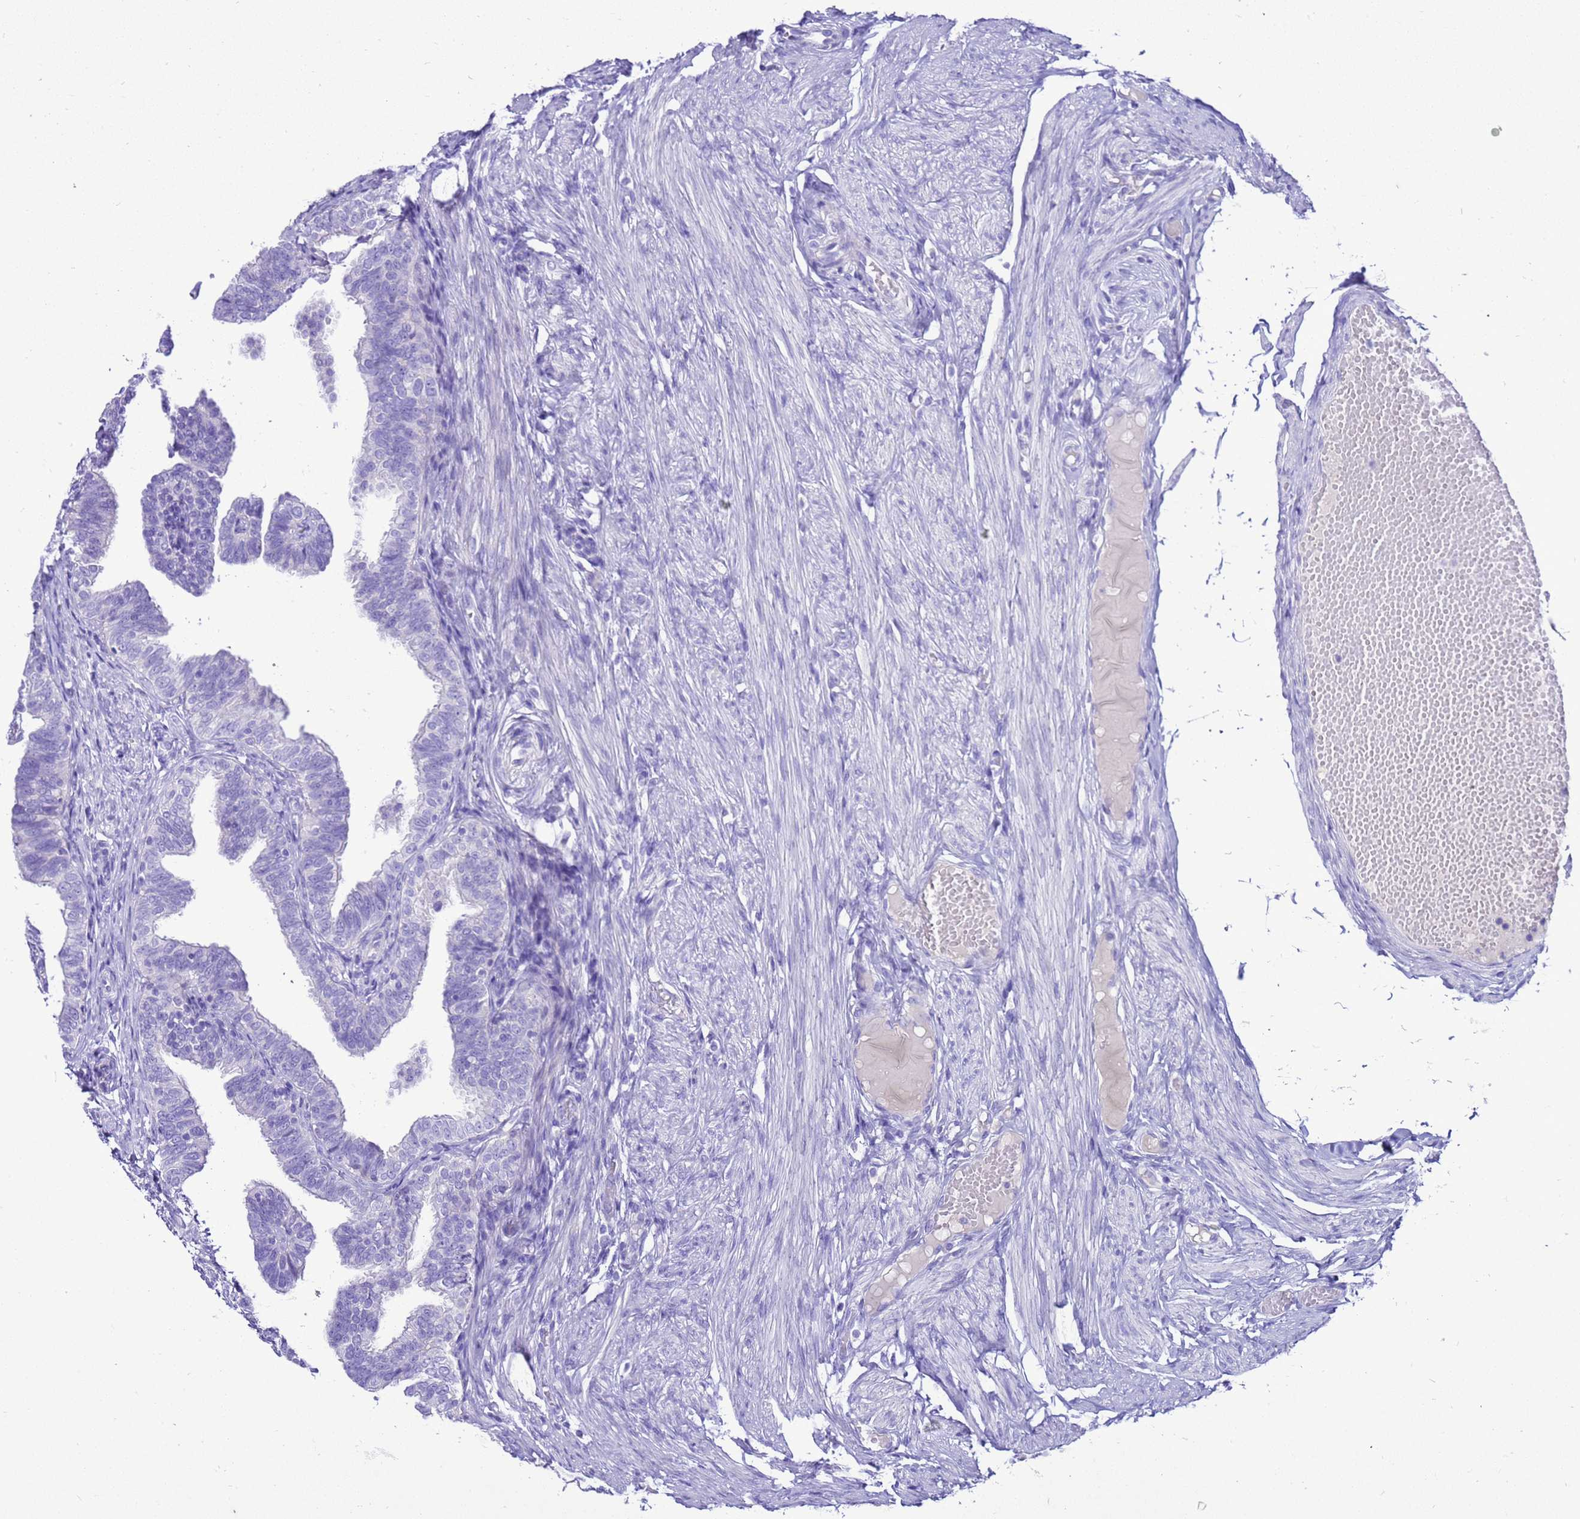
{"staining": {"intensity": "negative", "quantity": "none", "location": "none"}, "tissue": "fallopian tube", "cell_type": "Glandular cells", "image_type": "normal", "snomed": [{"axis": "morphology", "description": "Normal tissue, NOS"}, {"axis": "topography", "description": "Fallopian tube"}], "caption": "Immunohistochemistry image of unremarkable fallopian tube: fallopian tube stained with DAB reveals no significant protein staining in glandular cells.", "gene": "BEST2", "patient": {"sex": "female", "age": 39}}